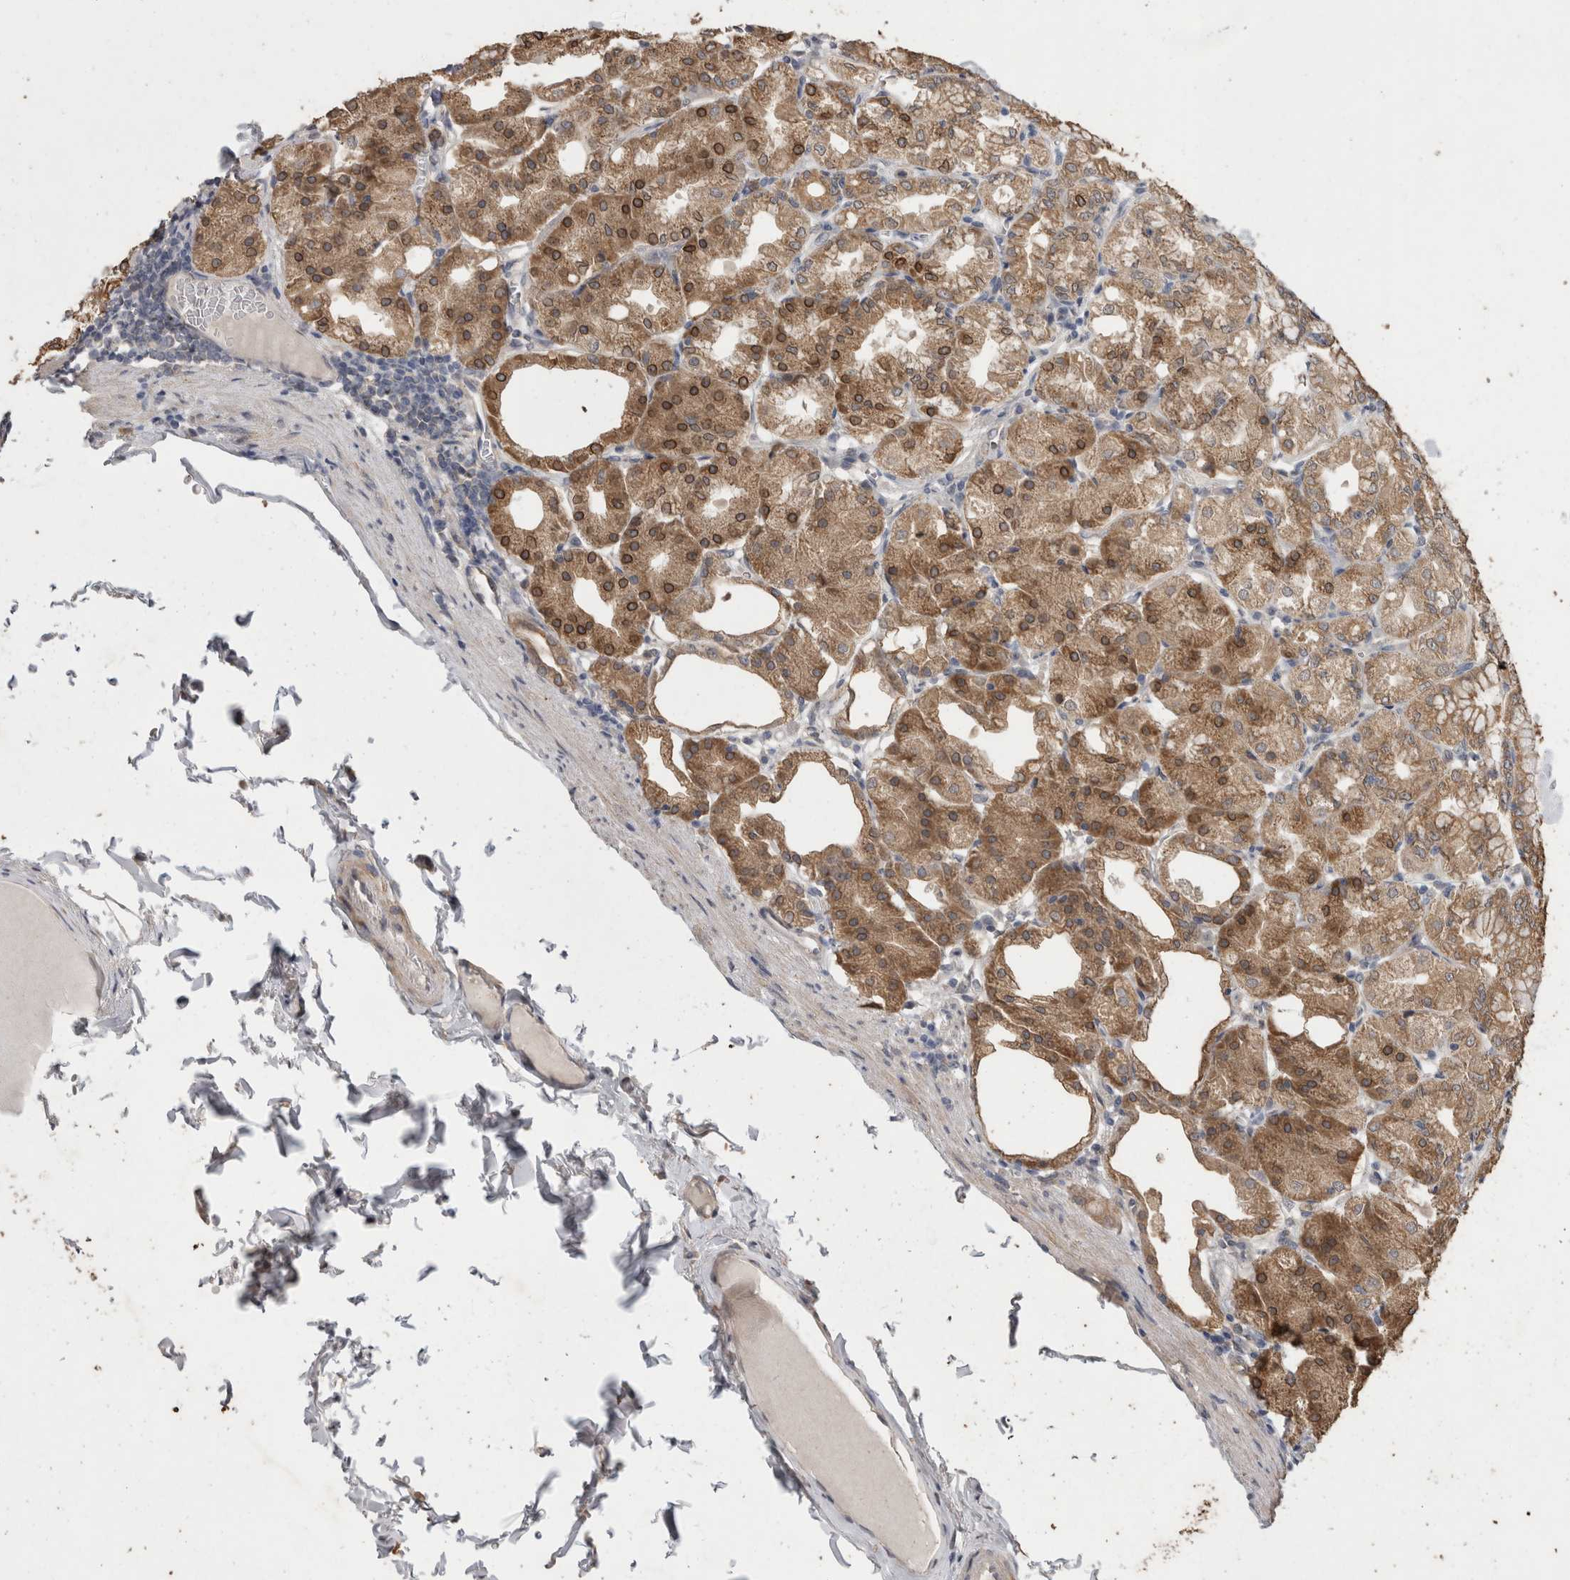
{"staining": {"intensity": "moderate", "quantity": ">75%", "location": "cytoplasmic/membranous,nuclear"}, "tissue": "stomach", "cell_type": "Glandular cells", "image_type": "normal", "snomed": [{"axis": "morphology", "description": "Normal tissue, NOS"}, {"axis": "topography", "description": "Stomach, lower"}], "caption": "Immunohistochemical staining of benign stomach displays >75% levels of moderate cytoplasmic/membranous,nuclear protein expression in approximately >75% of glandular cells. (DAB IHC with brightfield microscopy, high magnification).", "gene": "FHOD3", "patient": {"sex": "male", "age": 71}}